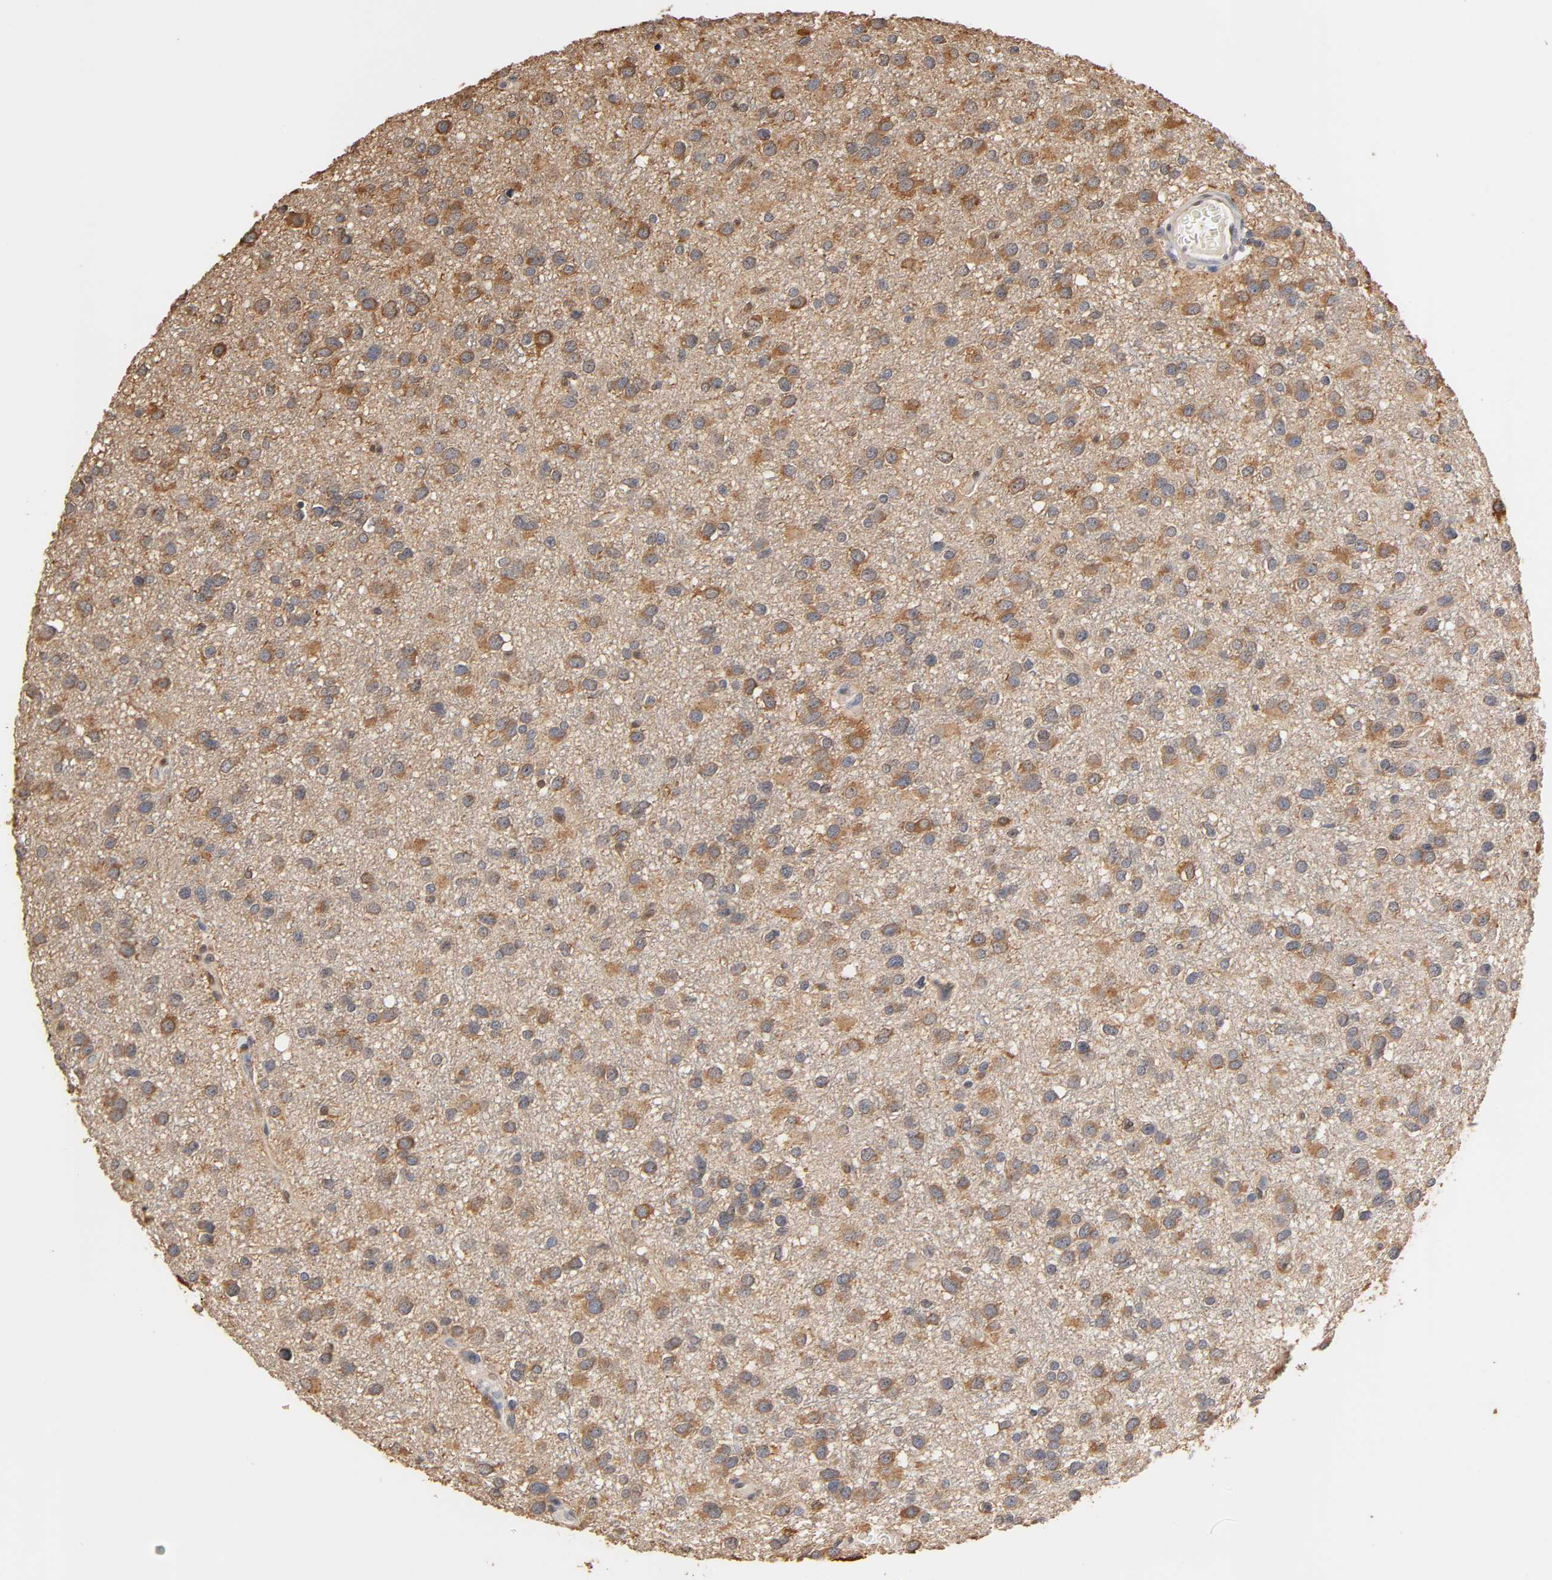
{"staining": {"intensity": "strong", "quantity": ">75%", "location": "cytoplasmic/membranous"}, "tissue": "glioma", "cell_type": "Tumor cells", "image_type": "cancer", "snomed": [{"axis": "morphology", "description": "Glioma, malignant, Low grade"}, {"axis": "topography", "description": "Brain"}], "caption": "A brown stain highlights strong cytoplasmic/membranous expression of a protein in malignant glioma (low-grade) tumor cells.", "gene": "PKN1", "patient": {"sex": "male", "age": 42}}